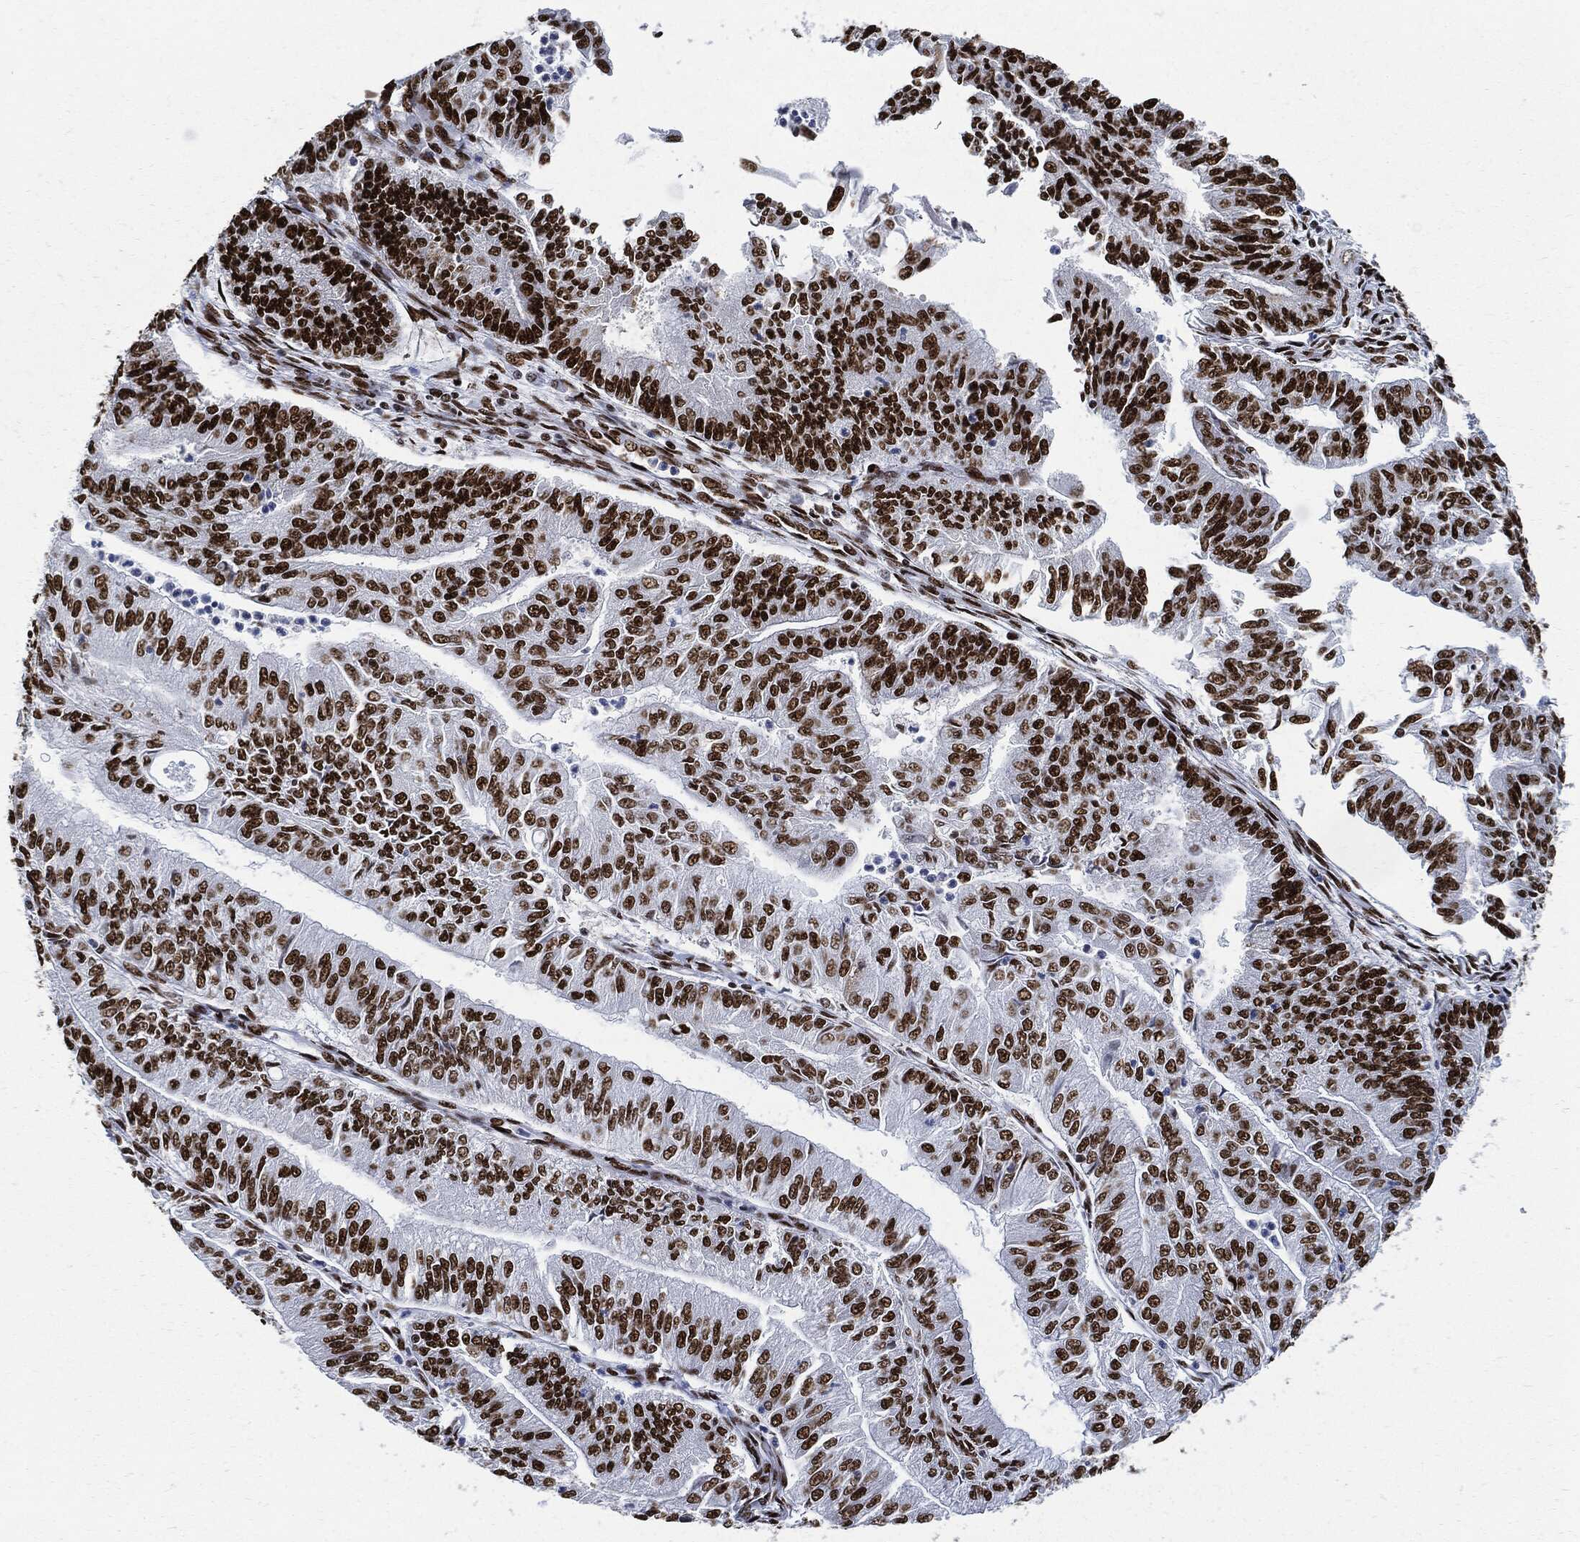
{"staining": {"intensity": "strong", "quantity": ">75%", "location": "nuclear"}, "tissue": "endometrial cancer", "cell_type": "Tumor cells", "image_type": "cancer", "snomed": [{"axis": "morphology", "description": "Adenocarcinoma, NOS"}, {"axis": "topography", "description": "Endometrium"}], "caption": "Endometrial cancer (adenocarcinoma) was stained to show a protein in brown. There is high levels of strong nuclear positivity in about >75% of tumor cells.", "gene": "RECQL", "patient": {"sex": "female", "age": 59}}